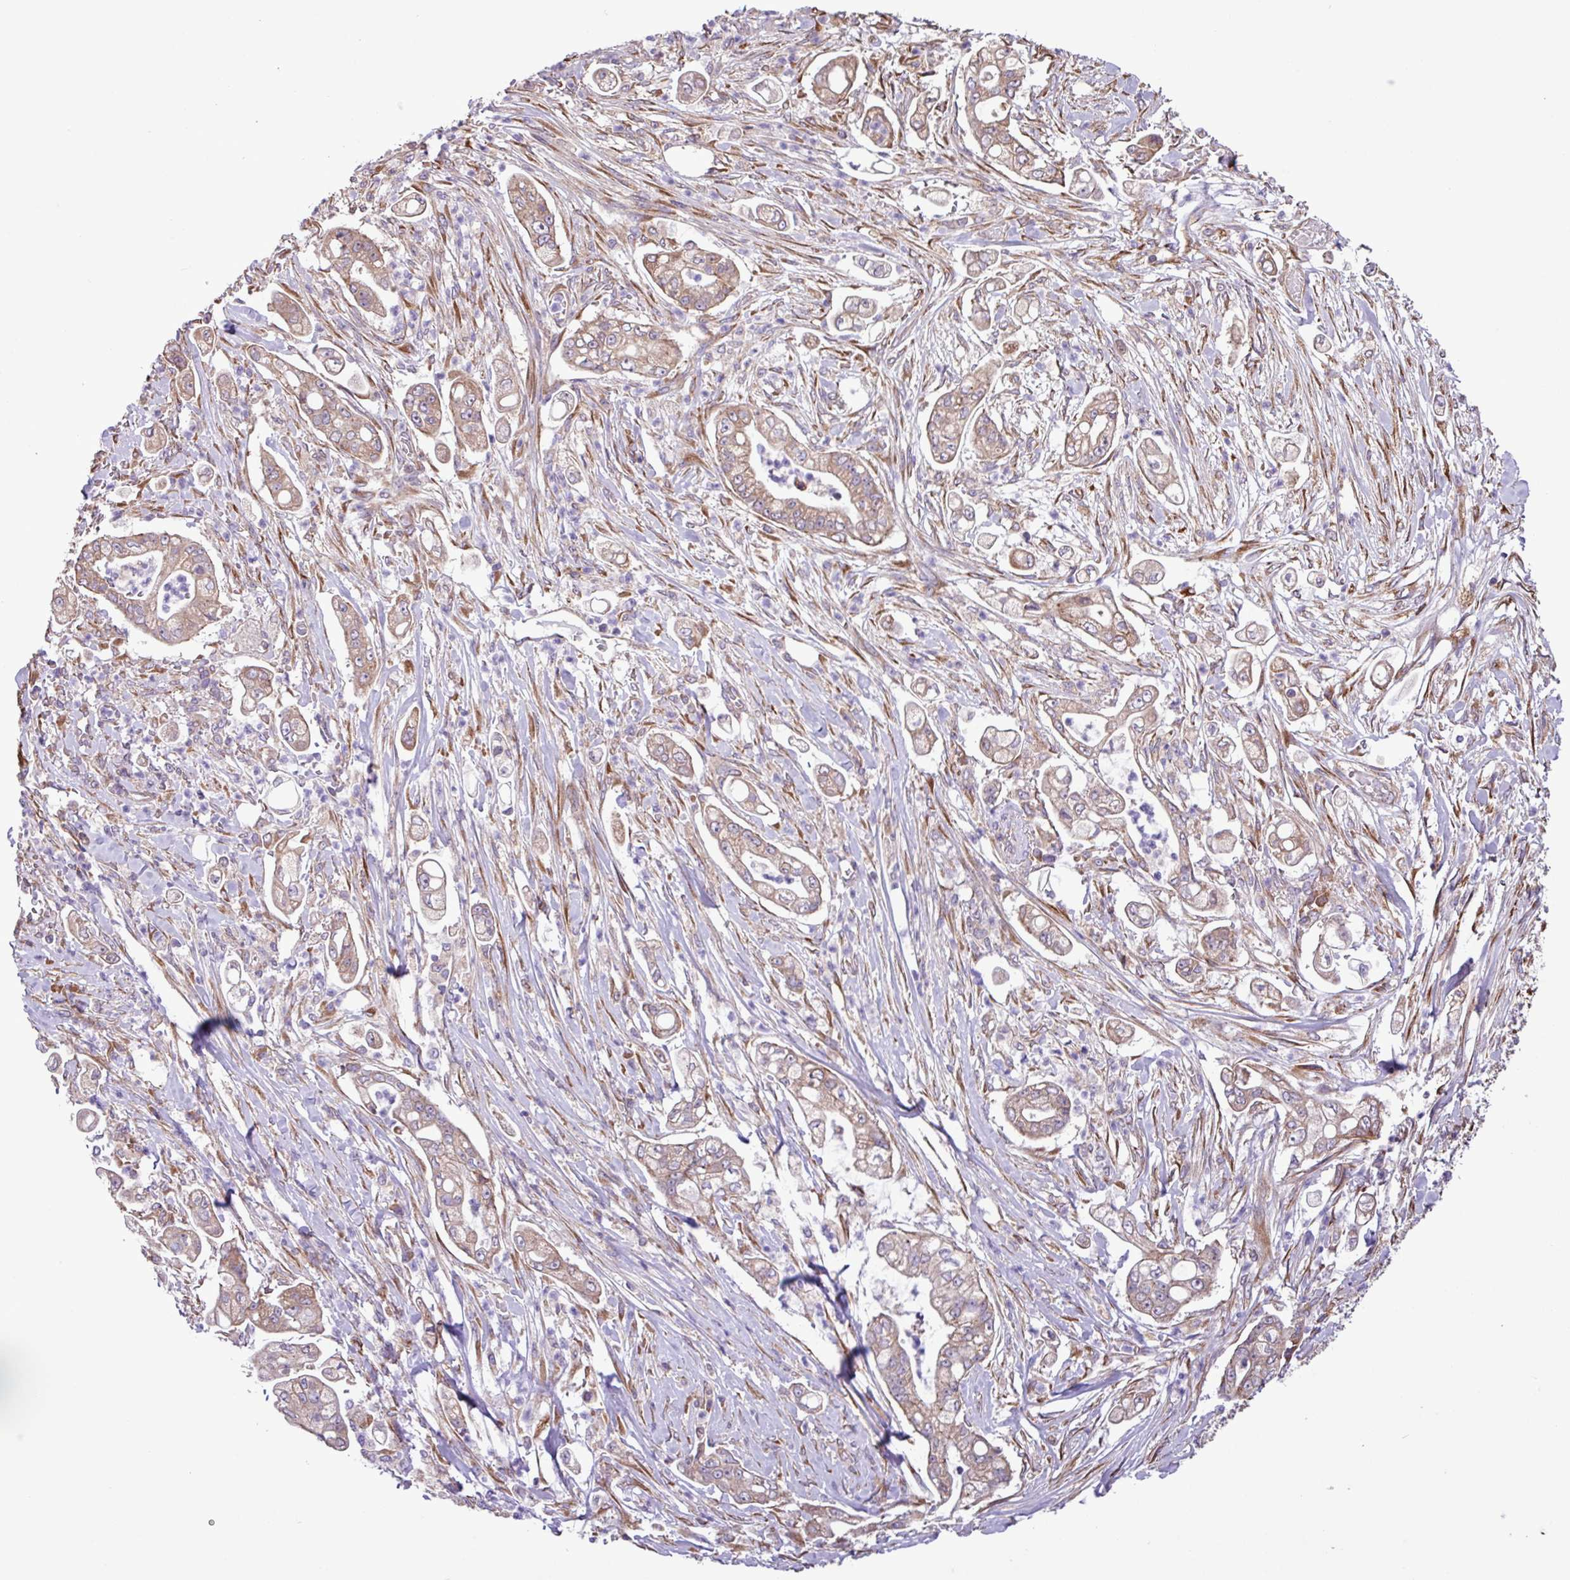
{"staining": {"intensity": "weak", "quantity": "25%-75%", "location": "cytoplasmic/membranous"}, "tissue": "pancreatic cancer", "cell_type": "Tumor cells", "image_type": "cancer", "snomed": [{"axis": "morphology", "description": "Adenocarcinoma, NOS"}, {"axis": "topography", "description": "Pancreas"}], "caption": "Pancreatic cancer (adenocarcinoma) stained for a protein demonstrates weak cytoplasmic/membranous positivity in tumor cells.", "gene": "MEGF6", "patient": {"sex": "female", "age": 69}}